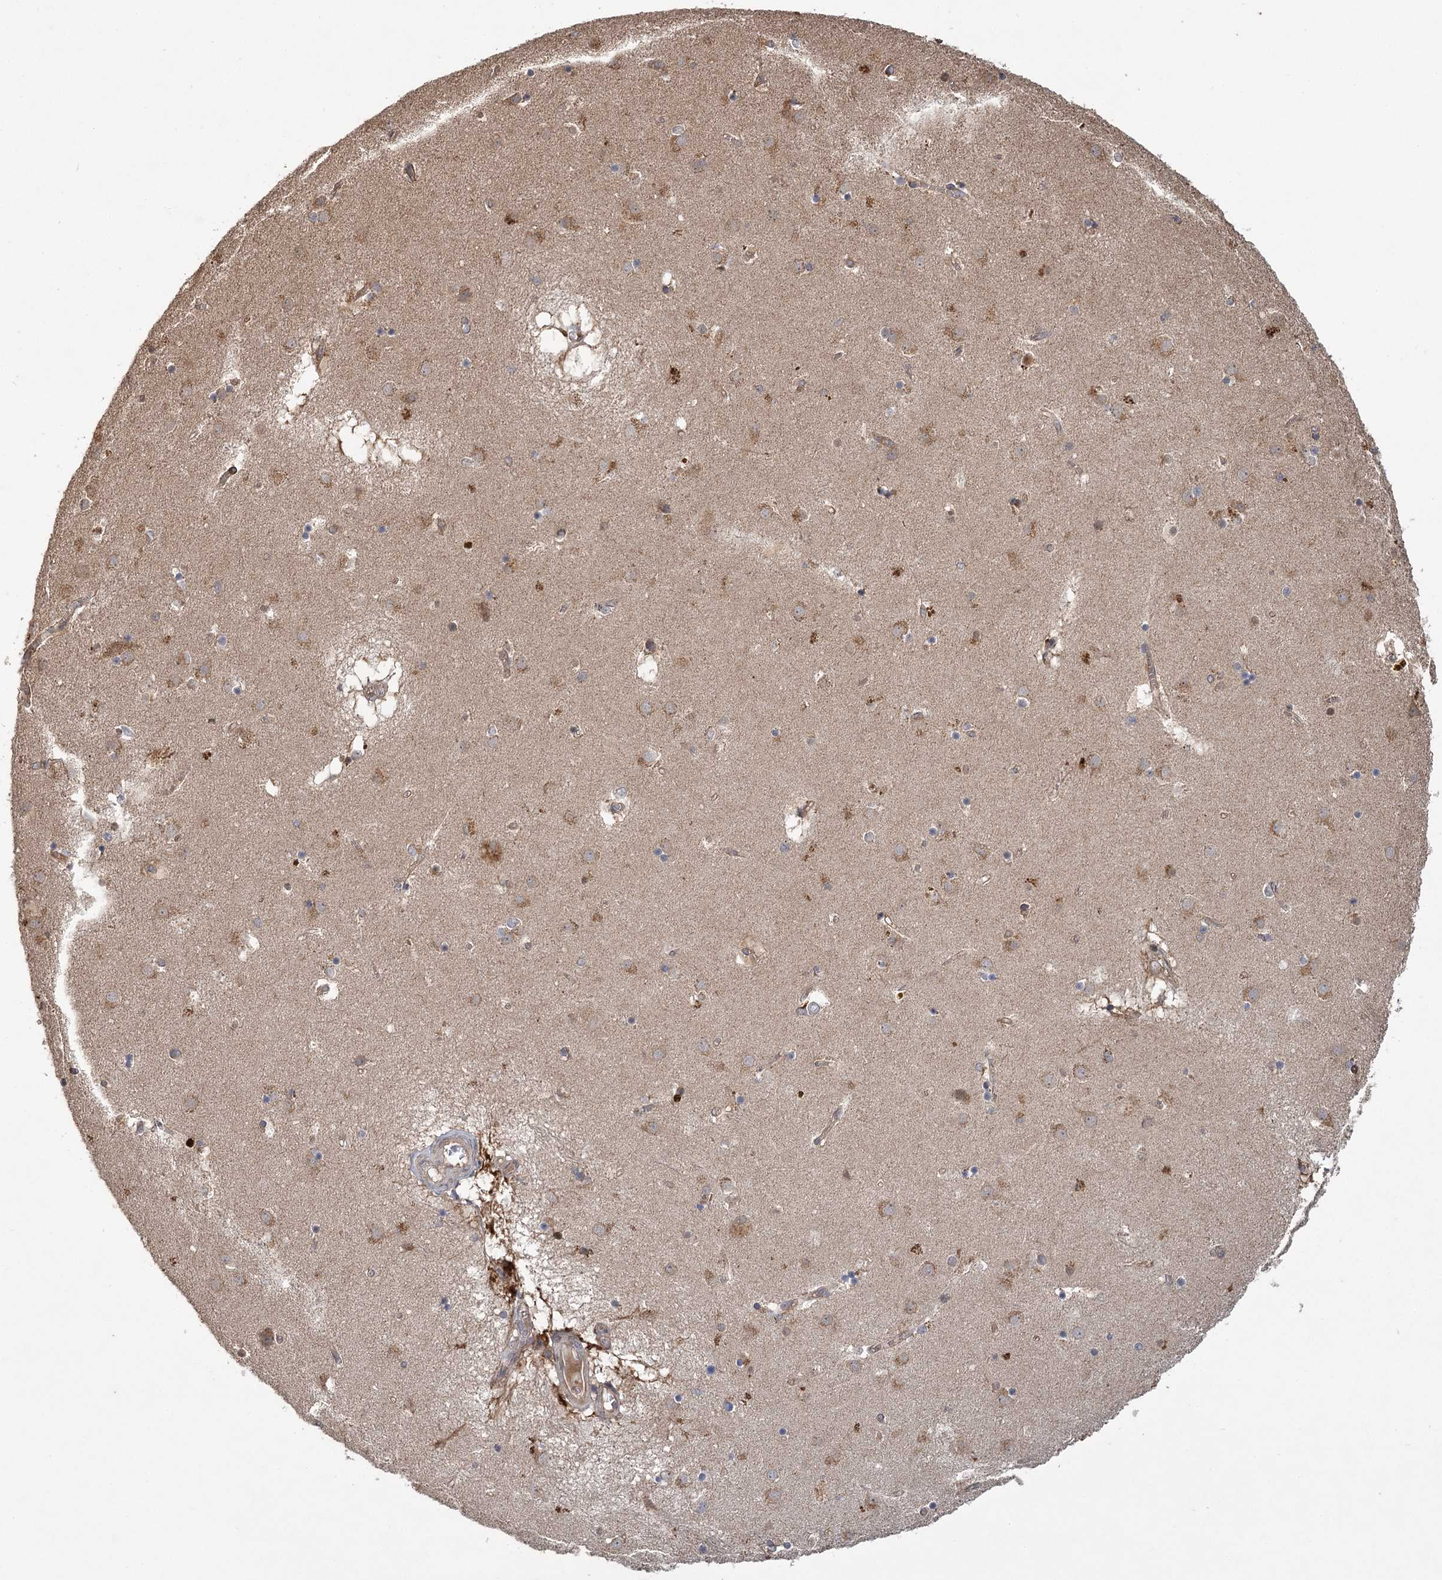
{"staining": {"intensity": "moderate", "quantity": "25%-75%", "location": "cytoplasmic/membranous"}, "tissue": "caudate", "cell_type": "Glial cells", "image_type": "normal", "snomed": [{"axis": "morphology", "description": "Normal tissue, NOS"}, {"axis": "topography", "description": "Lateral ventricle wall"}], "caption": "This image shows normal caudate stained with immunohistochemistry to label a protein in brown. The cytoplasmic/membranous of glial cells show moderate positivity for the protein. Nuclei are counter-stained blue.", "gene": "LSS", "patient": {"sex": "male", "age": 70}}